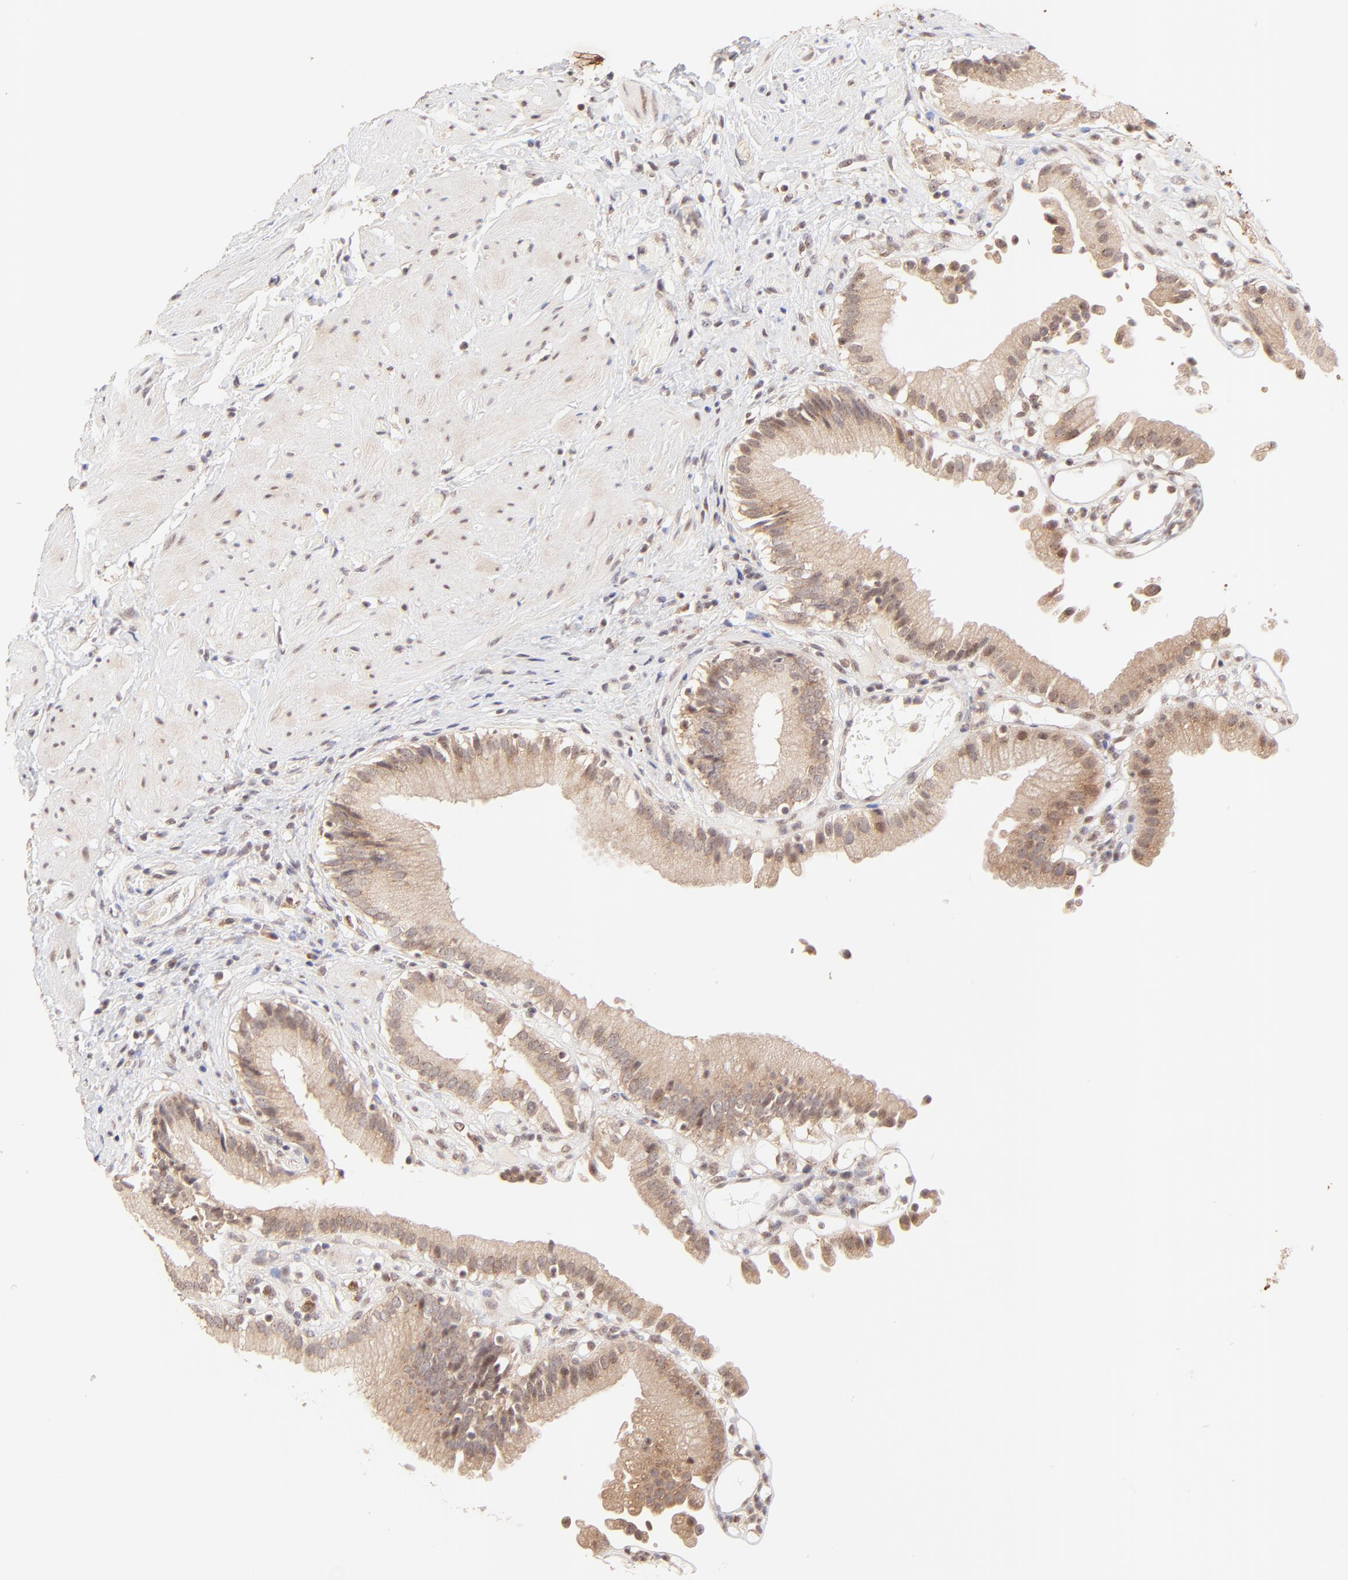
{"staining": {"intensity": "moderate", "quantity": ">75%", "location": "cytoplasmic/membranous"}, "tissue": "gallbladder", "cell_type": "Glandular cells", "image_type": "normal", "snomed": [{"axis": "morphology", "description": "Normal tissue, NOS"}, {"axis": "topography", "description": "Gallbladder"}], "caption": "Immunohistochemical staining of benign gallbladder reveals >75% levels of moderate cytoplasmic/membranous protein positivity in about >75% of glandular cells. (DAB = brown stain, brightfield microscopy at high magnification).", "gene": "TNRC6B", "patient": {"sex": "male", "age": 65}}